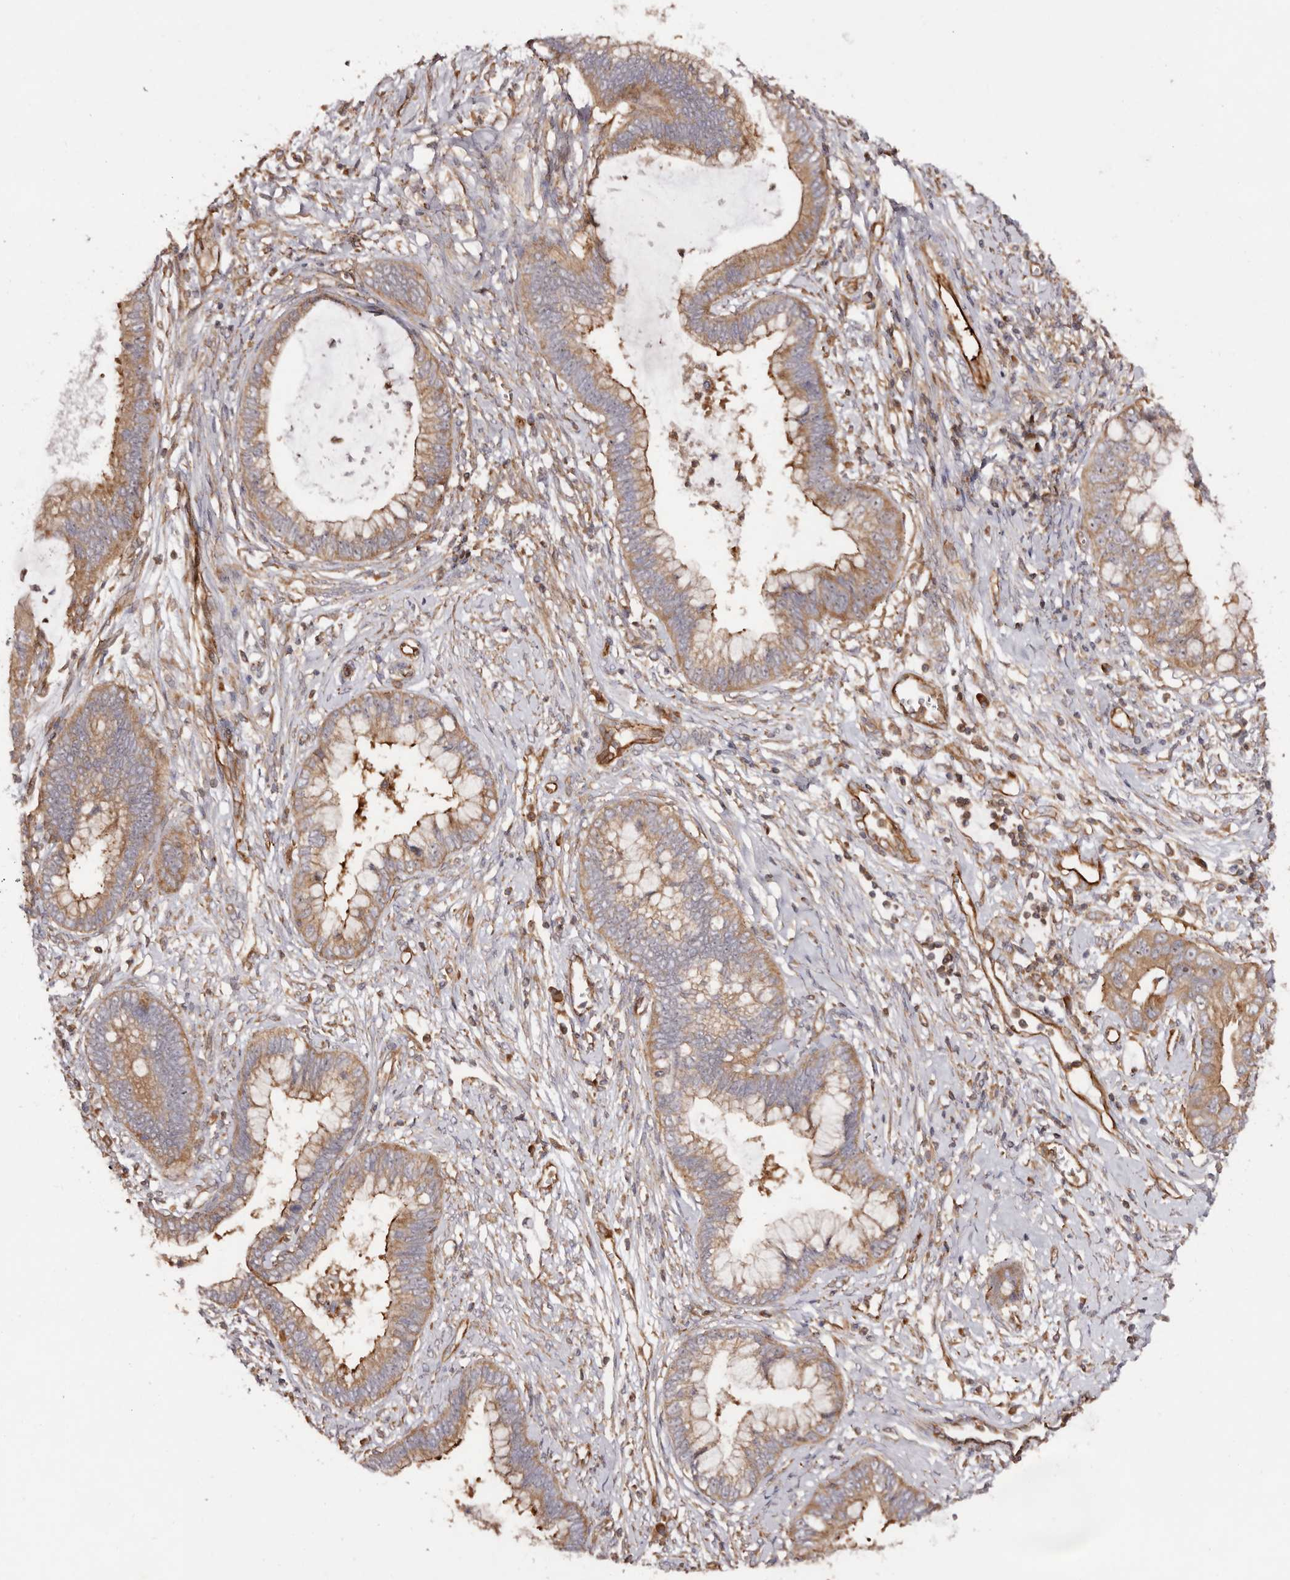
{"staining": {"intensity": "moderate", "quantity": "25%-75%", "location": "cytoplasmic/membranous"}, "tissue": "cervical cancer", "cell_type": "Tumor cells", "image_type": "cancer", "snomed": [{"axis": "morphology", "description": "Adenocarcinoma, NOS"}, {"axis": "topography", "description": "Cervix"}], "caption": "A micrograph of cervical cancer stained for a protein displays moderate cytoplasmic/membranous brown staining in tumor cells. (brown staining indicates protein expression, while blue staining denotes nuclei).", "gene": "RPS6", "patient": {"sex": "female", "age": 44}}